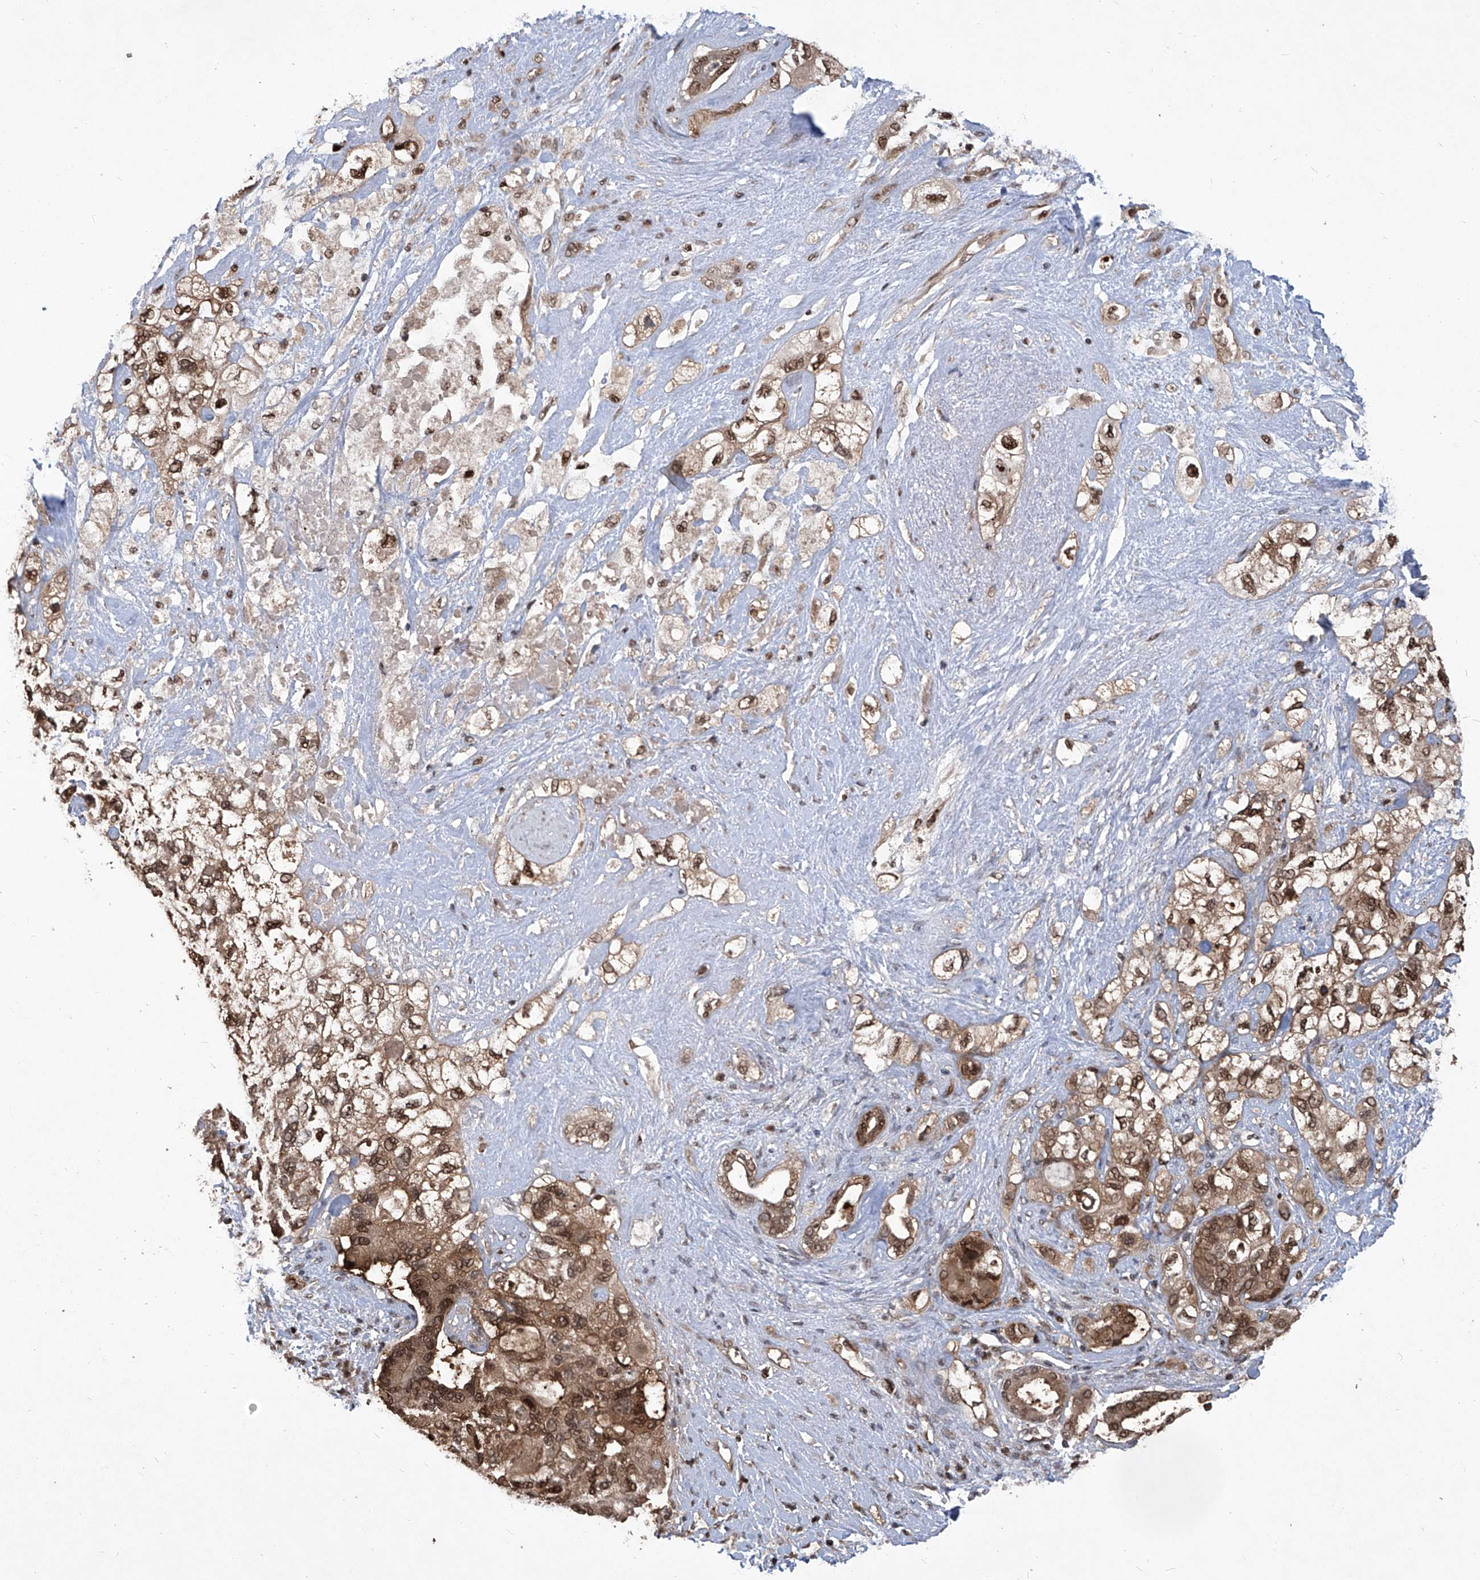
{"staining": {"intensity": "moderate", "quantity": ">75%", "location": "cytoplasmic/membranous,nuclear"}, "tissue": "pancreatic cancer", "cell_type": "Tumor cells", "image_type": "cancer", "snomed": [{"axis": "morphology", "description": "Adenocarcinoma, NOS"}, {"axis": "topography", "description": "Pancreas"}], "caption": "DAB immunohistochemical staining of human pancreatic cancer reveals moderate cytoplasmic/membranous and nuclear protein positivity in approximately >75% of tumor cells.", "gene": "PSMB1", "patient": {"sex": "female", "age": 56}}